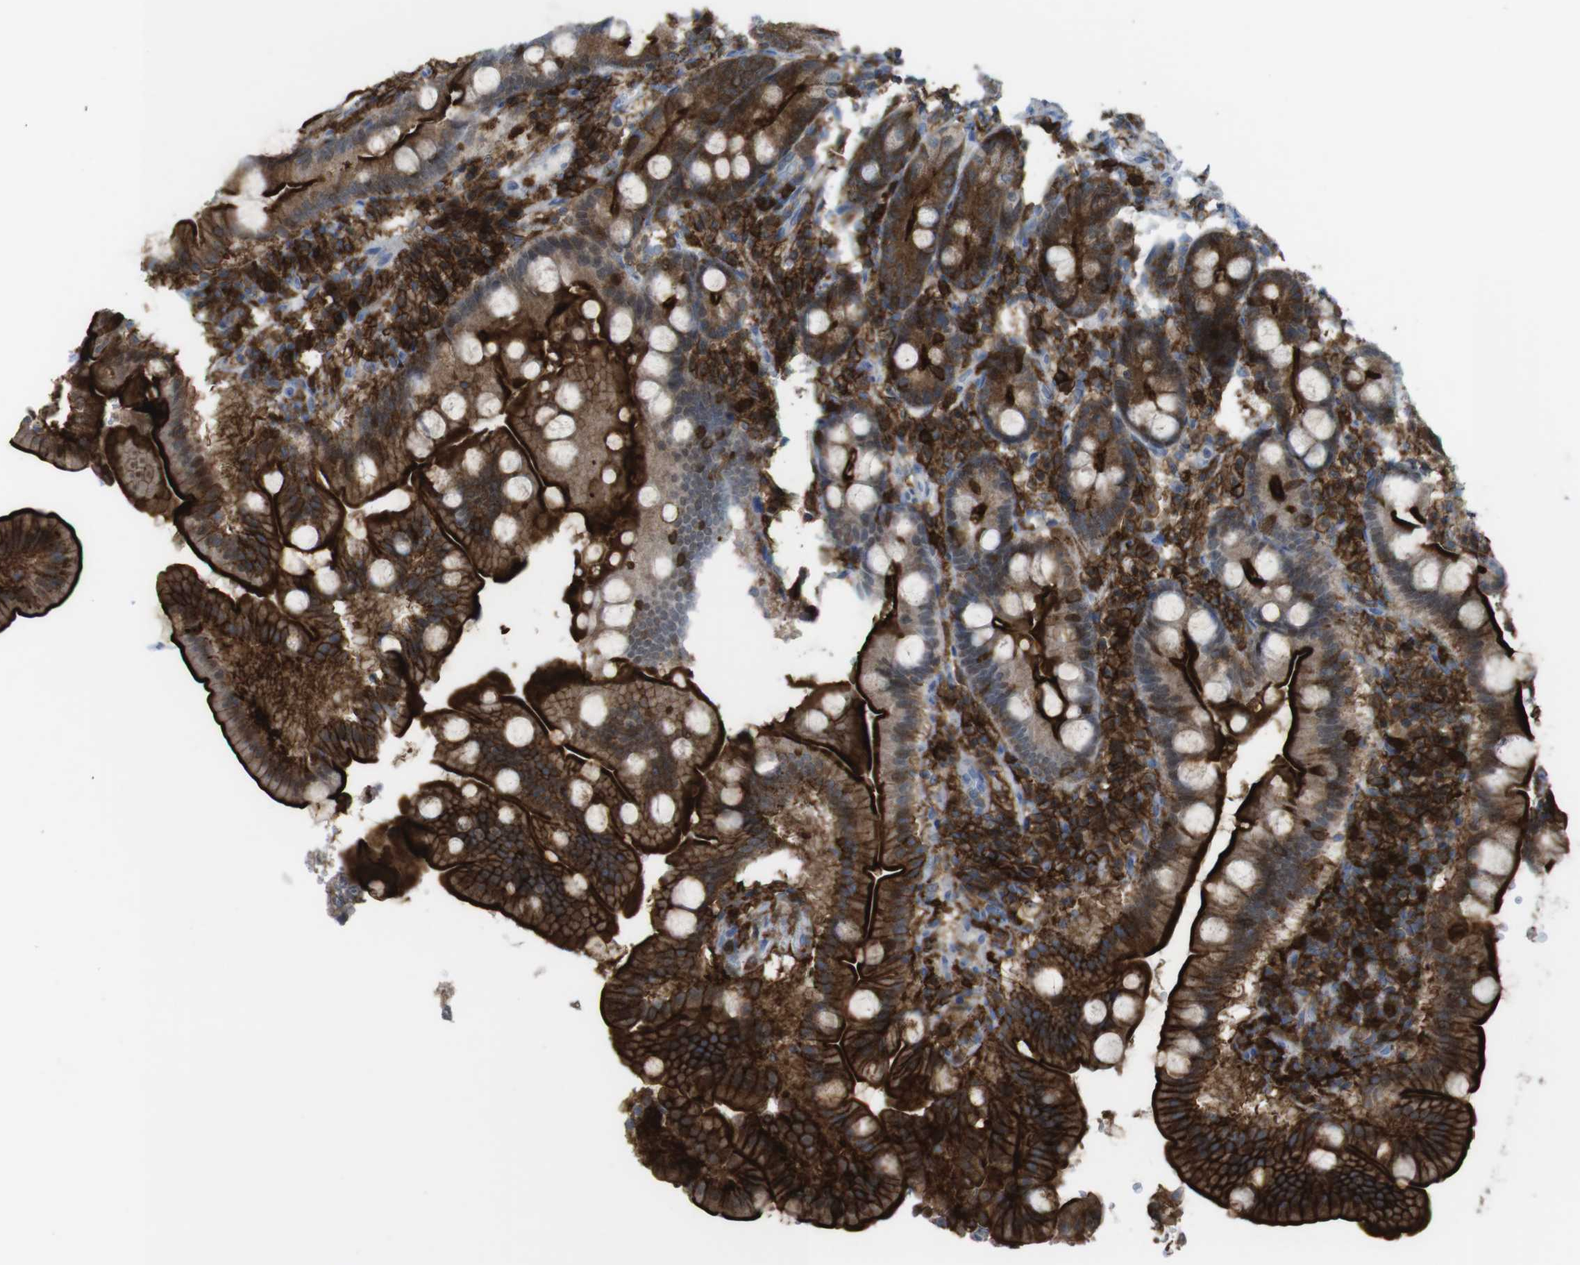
{"staining": {"intensity": "strong", "quantity": ">75%", "location": "cytoplasmic/membranous"}, "tissue": "duodenum", "cell_type": "Glandular cells", "image_type": "normal", "snomed": [{"axis": "morphology", "description": "Normal tissue, NOS"}, {"axis": "topography", "description": "Duodenum"}], "caption": "A micrograph showing strong cytoplasmic/membranous staining in approximately >75% of glandular cells in benign duodenum, as visualized by brown immunohistochemical staining.", "gene": "PRKCD", "patient": {"sex": "male", "age": 50}}